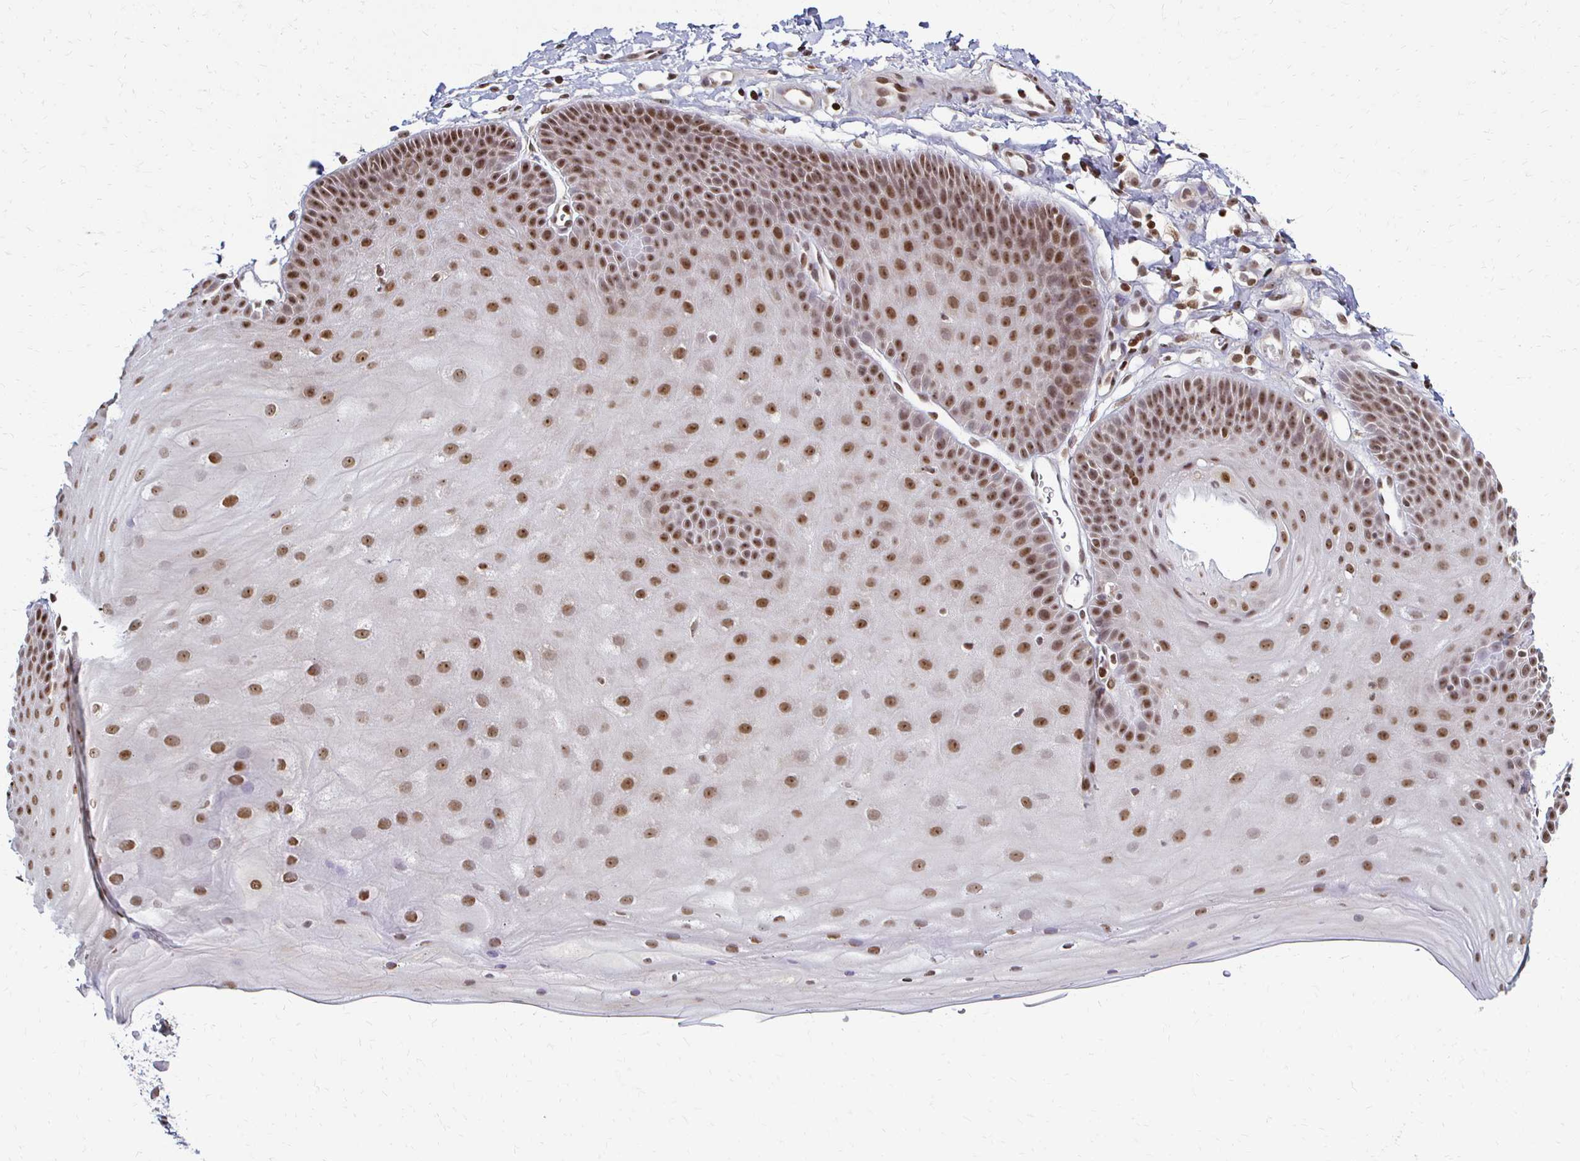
{"staining": {"intensity": "moderate", "quantity": ">75%", "location": "nuclear"}, "tissue": "skin", "cell_type": "Epidermal cells", "image_type": "normal", "snomed": [{"axis": "morphology", "description": "Normal tissue, NOS"}, {"axis": "topography", "description": "Anal"}], "caption": "Brown immunohistochemical staining in unremarkable human skin exhibits moderate nuclear staining in about >75% of epidermal cells. The staining is performed using DAB (3,3'-diaminobenzidine) brown chromogen to label protein expression. The nuclei are counter-stained blue using hematoxylin.", "gene": "HOXA9", "patient": {"sex": "male", "age": 53}}